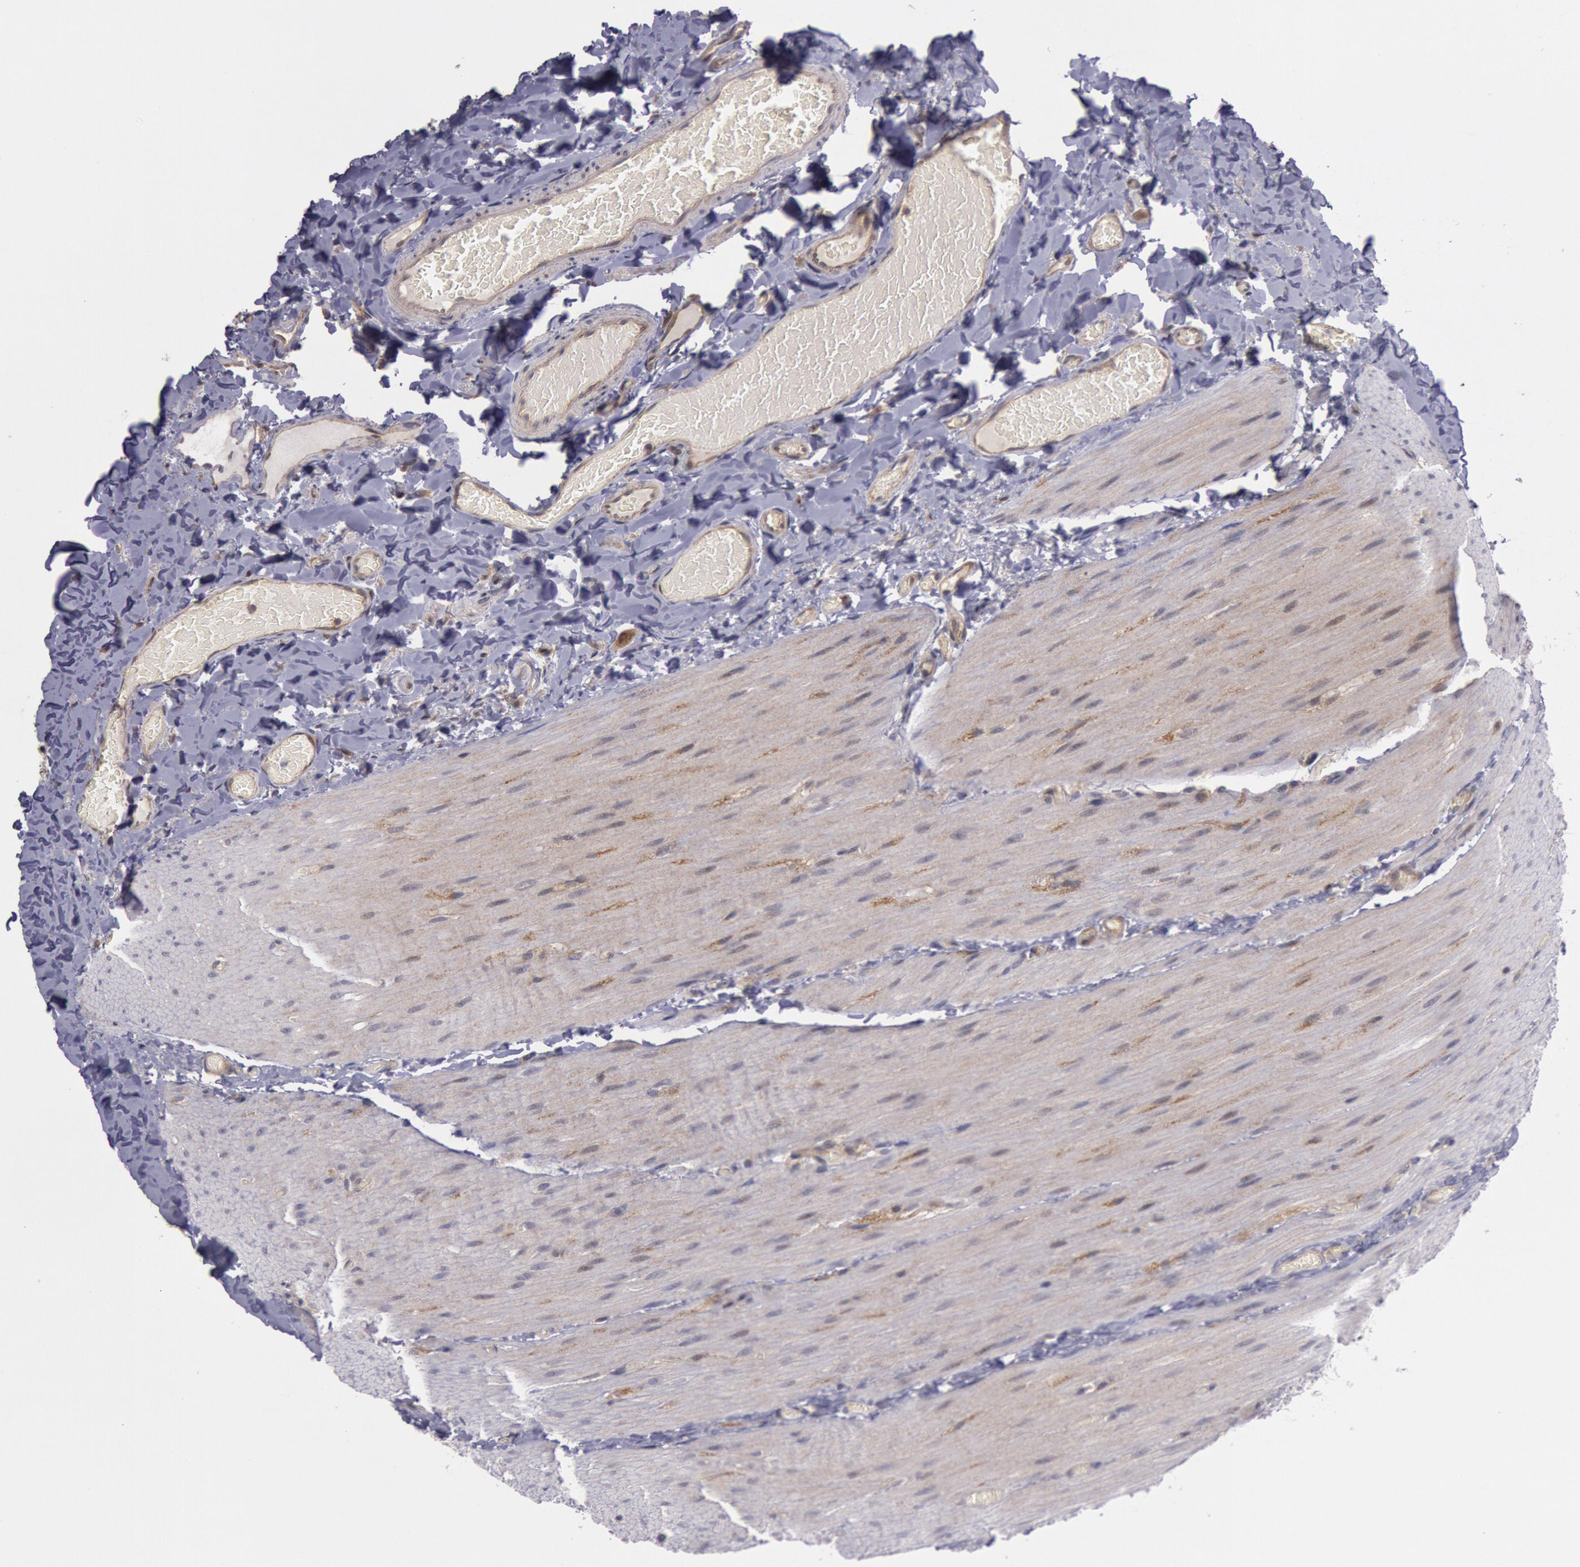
{"staining": {"intensity": "moderate", "quantity": ">75%", "location": "cytoplasmic/membranous"}, "tissue": "duodenum", "cell_type": "Glandular cells", "image_type": "normal", "snomed": [{"axis": "morphology", "description": "Normal tissue, NOS"}, {"axis": "topography", "description": "Duodenum"}], "caption": "Protein expression analysis of normal human duodenum reveals moderate cytoplasmic/membranous expression in approximately >75% of glandular cells. (DAB (3,3'-diaminobenzidine) IHC with brightfield microscopy, high magnification).", "gene": "TRIB2", "patient": {"sex": "male", "age": 66}}